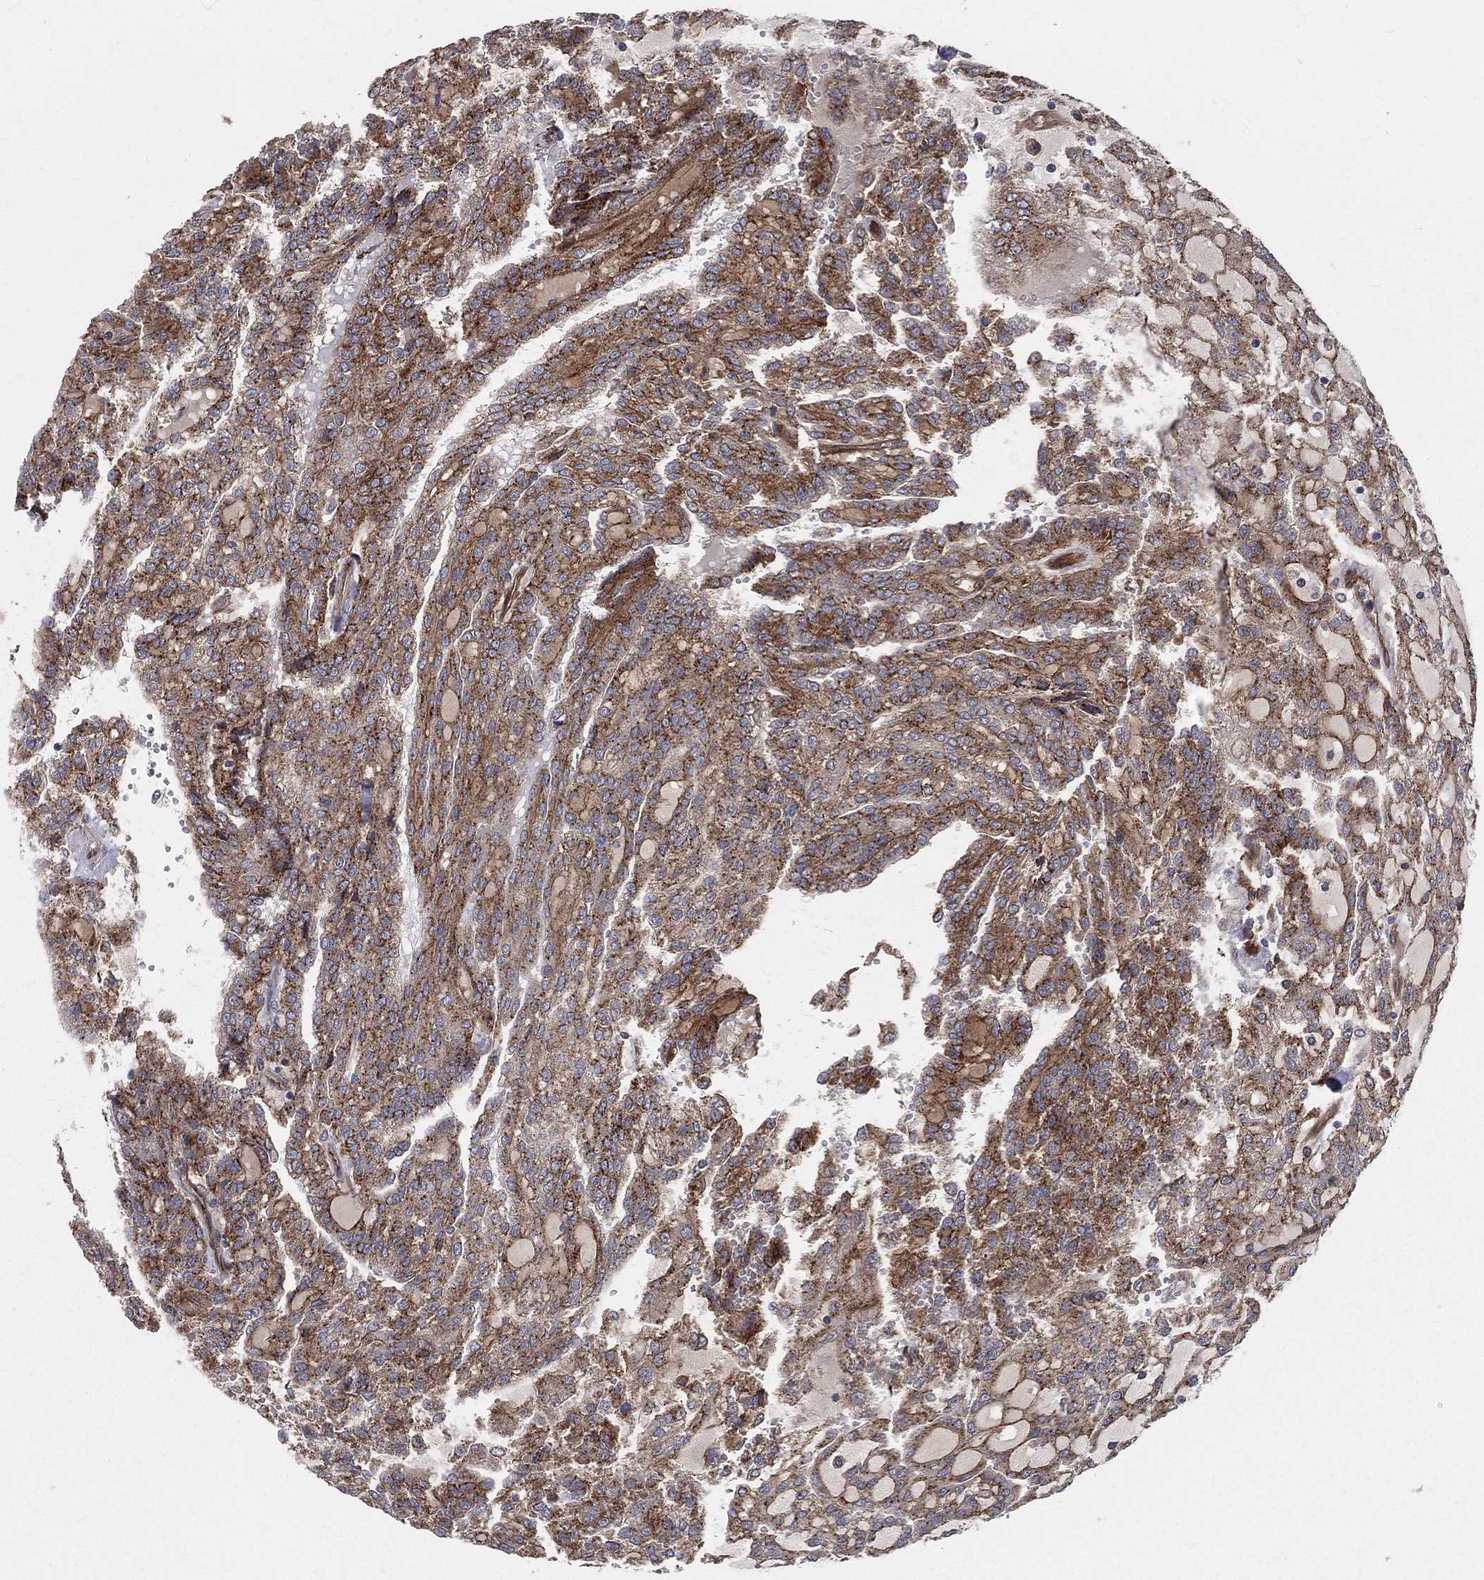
{"staining": {"intensity": "strong", "quantity": ">75%", "location": "cytoplasmic/membranous"}, "tissue": "renal cancer", "cell_type": "Tumor cells", "image_type": "cancer", "snomed": [{"axis": "morphology", "description": "Adenocarcinoma, NOS"}, {"axis": "topography", "description": "Kidney"}], "caption": "Renal cancer (adenocarcinoma) was stained to show a protein in brown. There is high levels of strong cytoplasmic/membranous staining in about >75% of tumor cells.", "gene": "ENTPD1", "patient": {"sex": "male", "age": 63}}